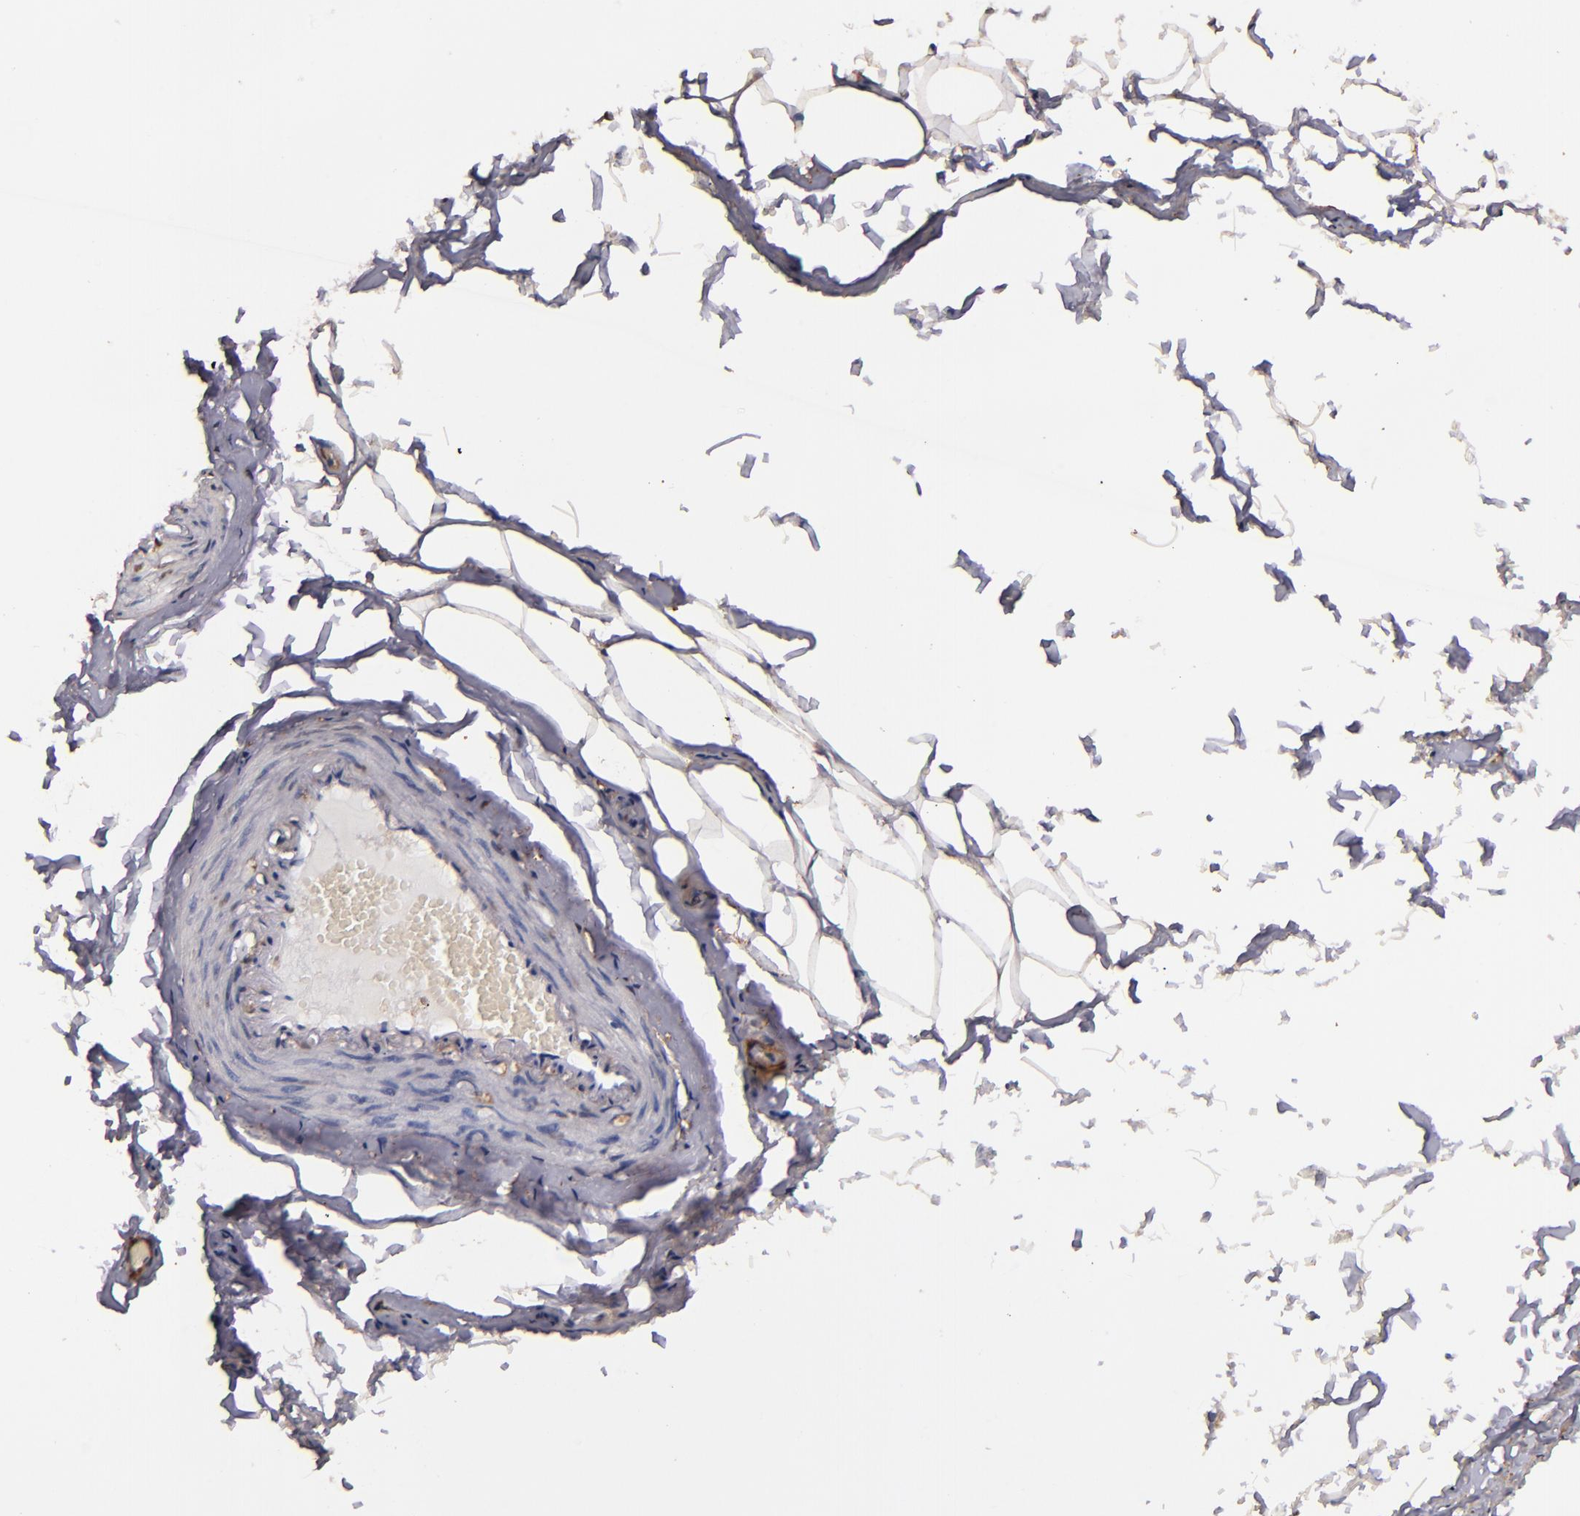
{"staining": {"intensity": "moderate", "quantity": ">75%", "location": "cytoplasmic/membranous"}, "tissue": "adipose tissue", "cell_type": "Adipocytes", "image_type": "normal", "snomed": [{"axis": "morphology", "description": "Normal tissue, NOS"}, {"axis": "topography", "description": "Soft tissue"}, {"axis": "topography", "description": "Peripheral nerve tissue"}], "caption": "Moderate cytoplasmic/membranous expression is seen in about >75% of adipocytes in normal adipose tissue. (brown staining indicates protein expression, while blue staining denotes nuclei).", "gene": "S100A4", "patient": {"sex": "female", "age": 68}}